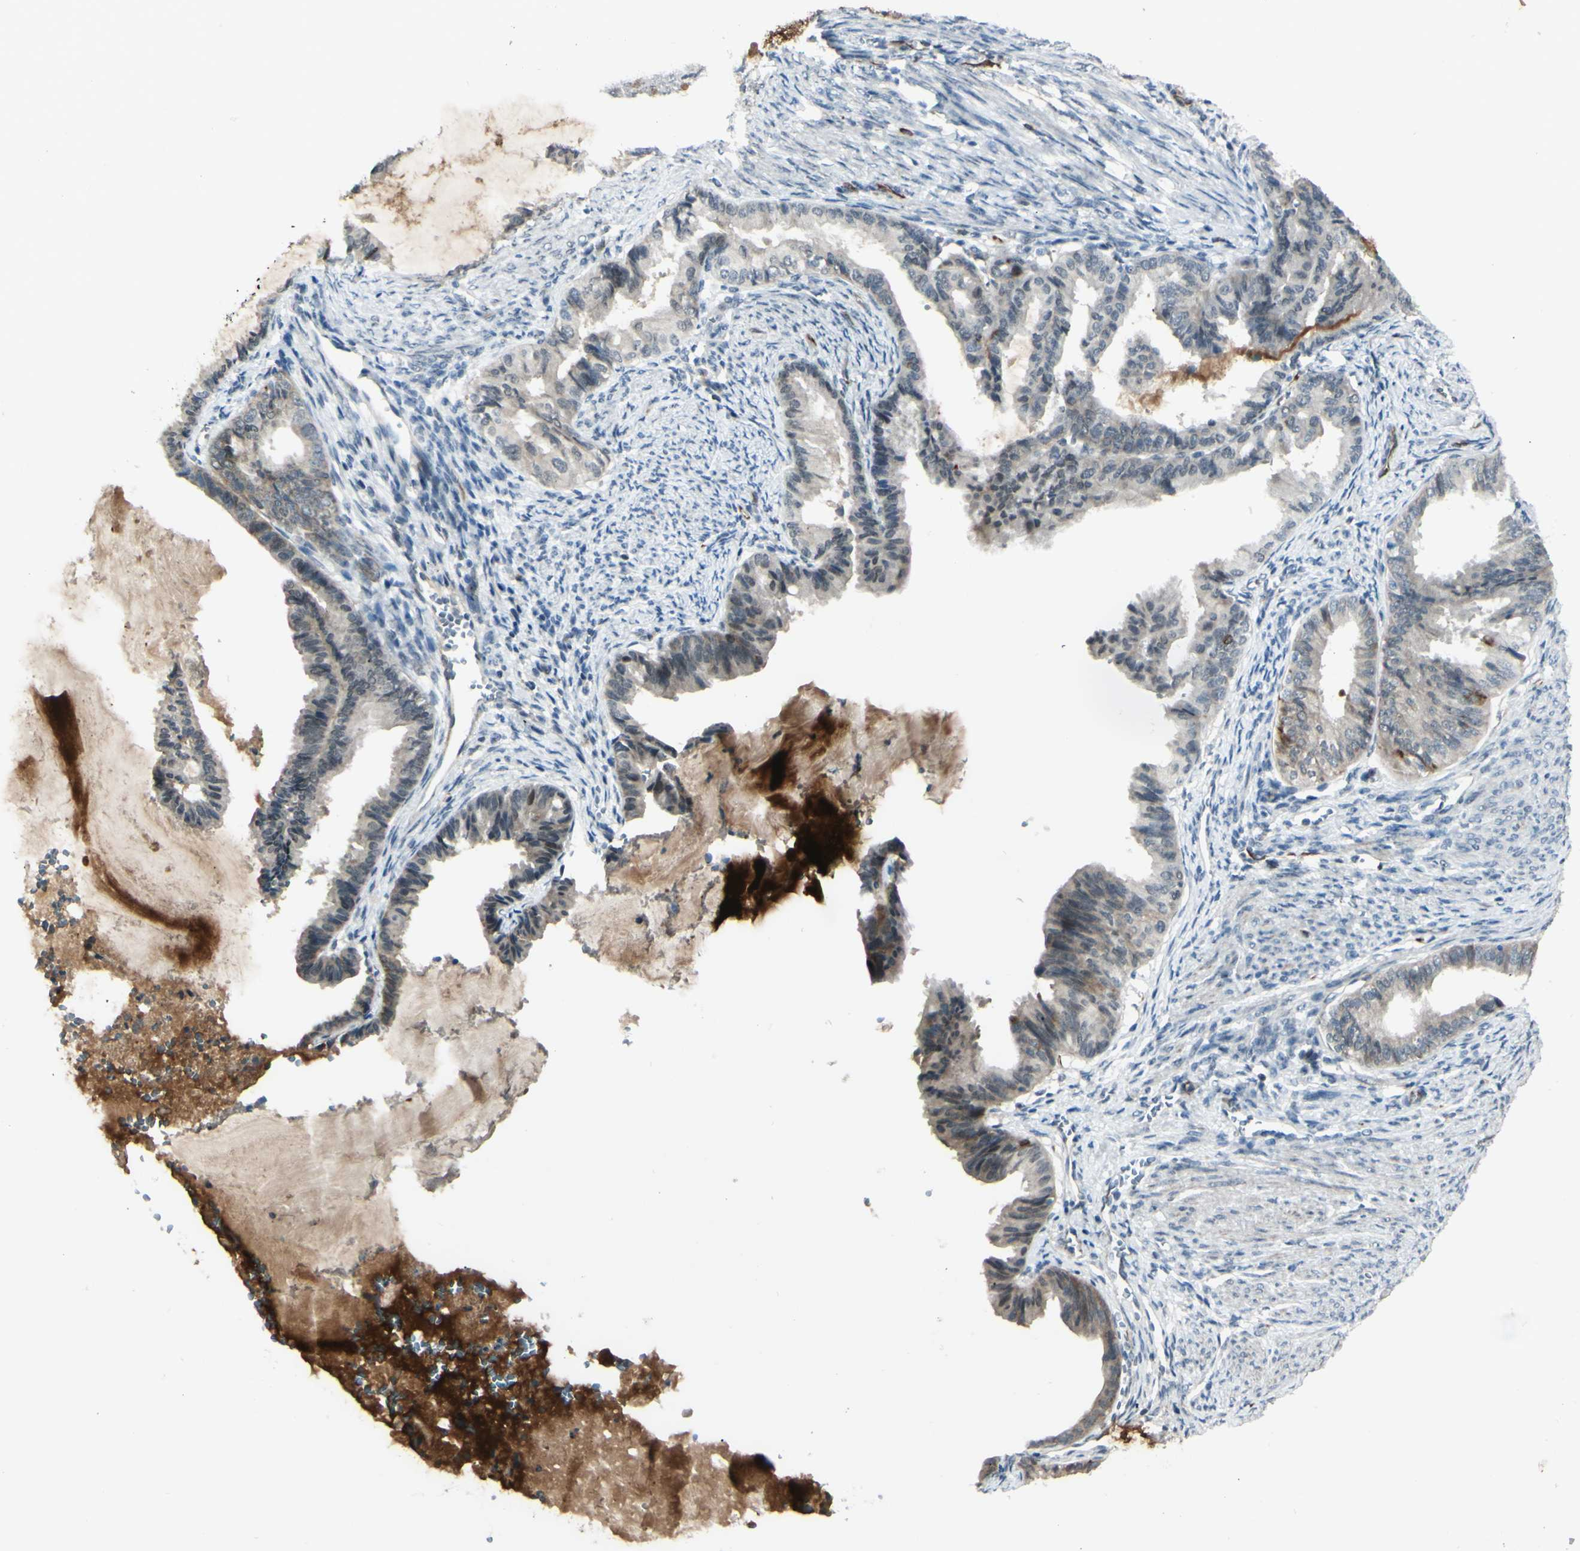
{"staining": {"intensity": "negative", "quantity": "none", "location": "none"}, "tissue": "endometrial cancer", "cell_type": "Tumor cells", "image_type": "cancer", "snomed": [{"axis": "morphology", "description": "Adenocarcinoma, NOS"}, {"axis": "topography", "description": "Endometrium"}], "caption": "The IHC histopathology image has no significant positivity in tumor cells of endometrial cancer (adenocarcinoma) tissue.", "gene": "FGFR2", "patient": {"sex": "female", "age": 86}}